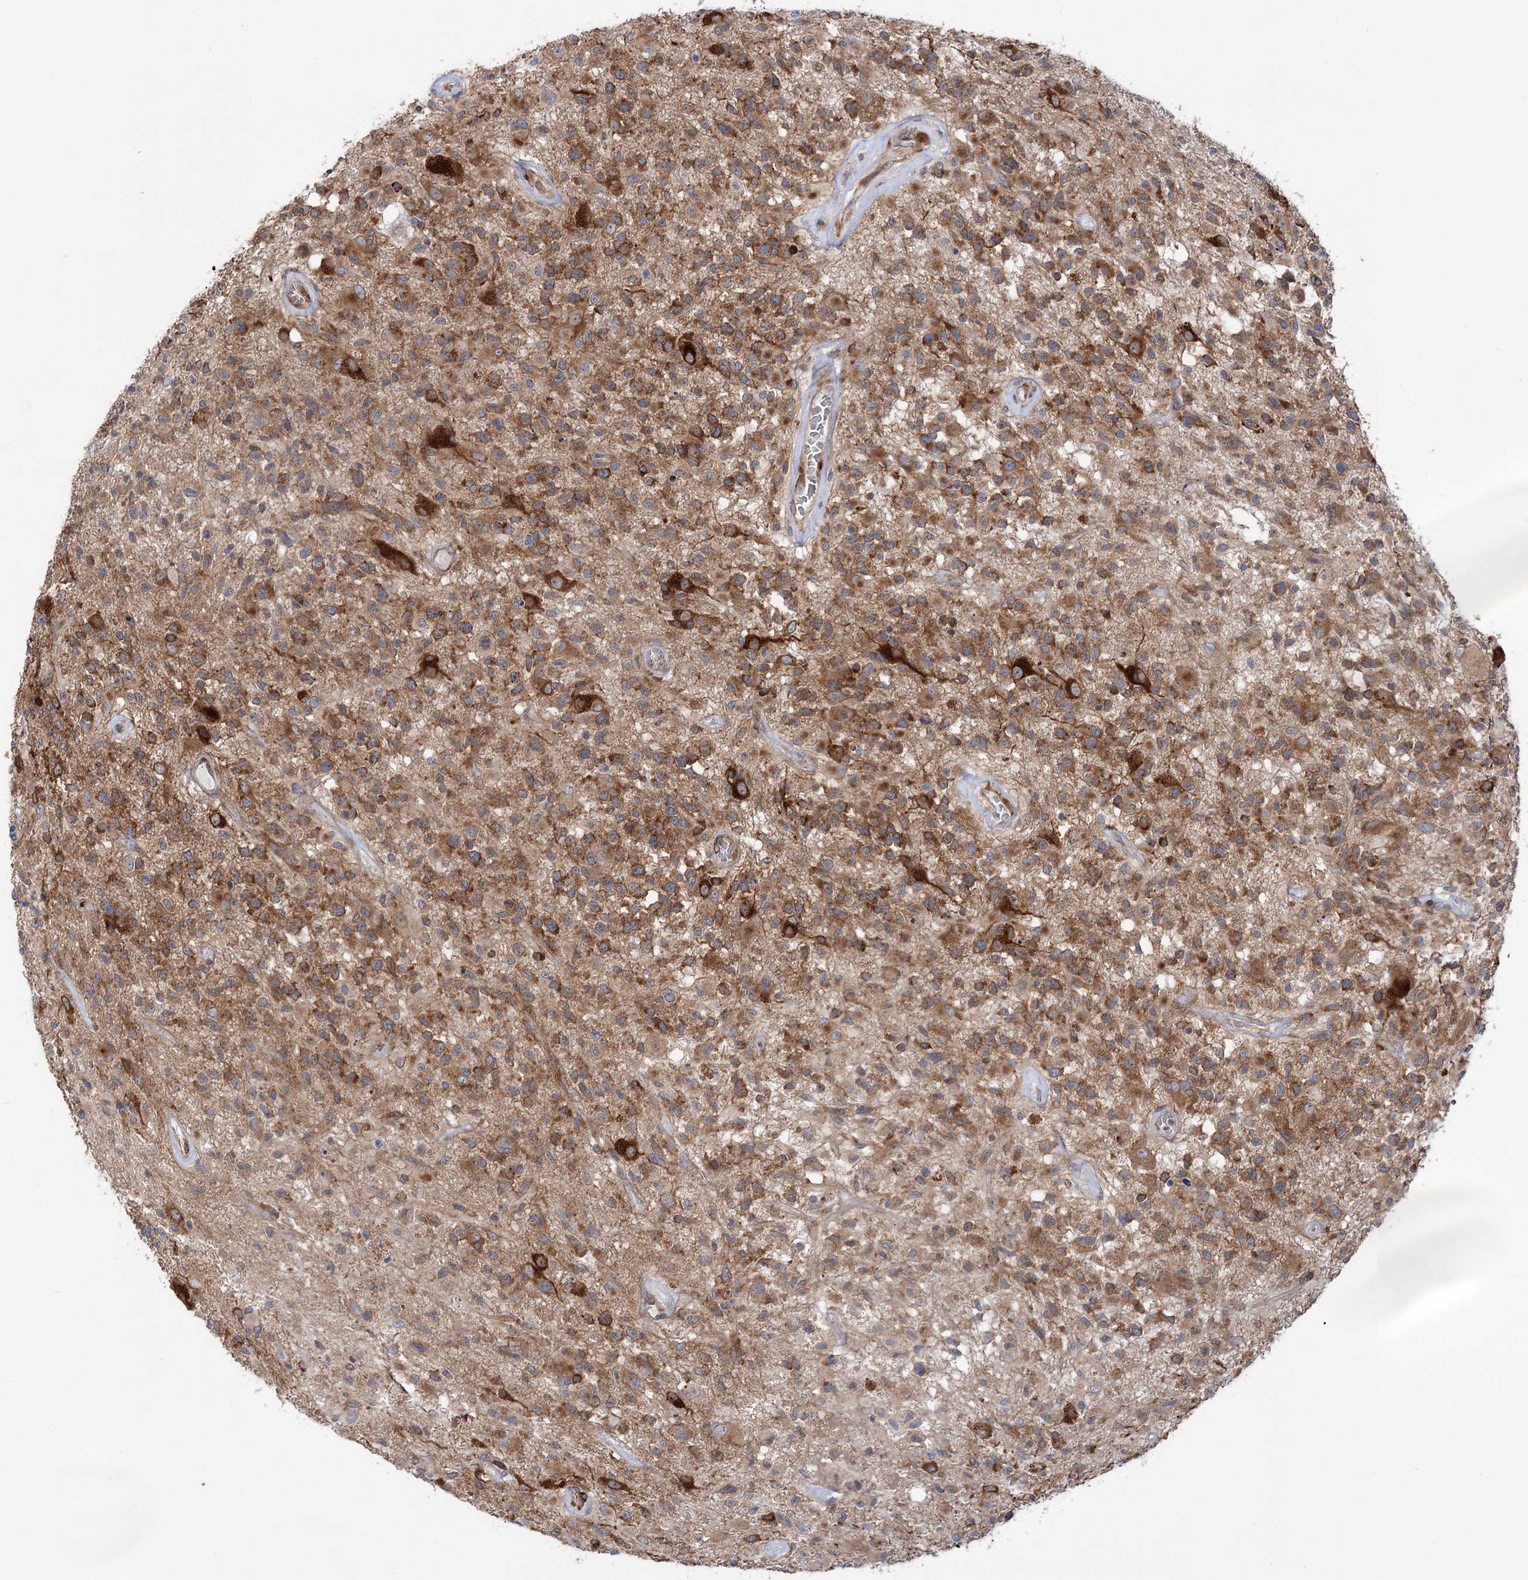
{"staining": {"intensity": "moderate", "quantity": ">75%", "location": "cytoplasmic/membranous"}, "tissue": "glioma", "cell_type": "Tumor cells", "image_type": "cancer", "snomed": [{"axis": "morphology", "description": "Glioma, malignant, High grade"}, {"axis": "morphology", "description": "Glioblastoma, NOS"}, {"axis": "topography", "description": "Brain"}], "caption": "IHC photomicrograph of neoplastic tissue: human glioma stained using immunohistochemistry (IHC) reveals medium levels of moderate protein expression localized specifically in the cytoplasmic/membranous of tumor cells, appearing as a cytoplasmic/membranous brown color.", "gene": "VWA2", "patient": {"sex": "male", "age": 60}}